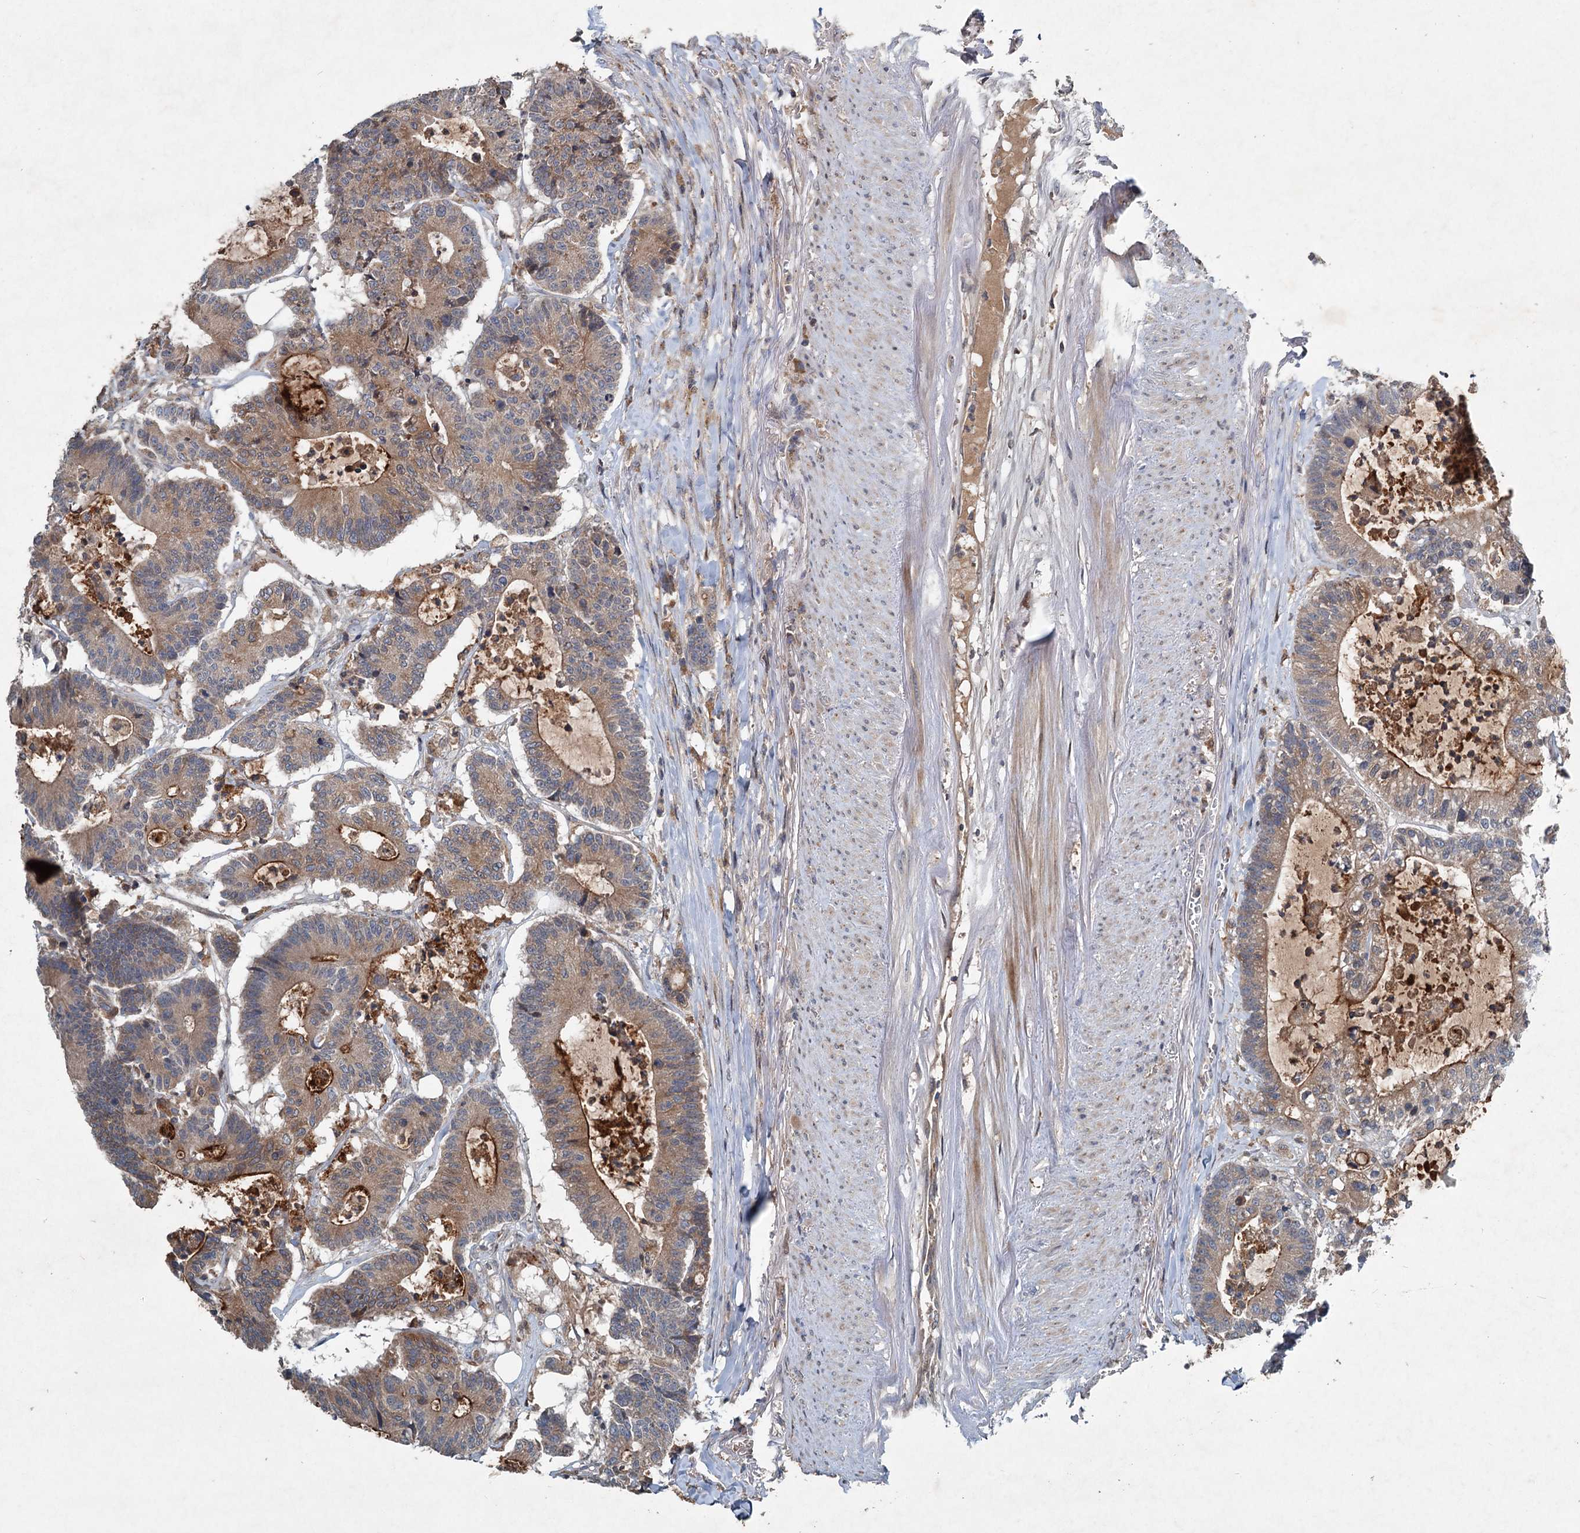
{"staining": {"intensity": "strong", "quantity": "25%-75%", "location": "cytoplasmic/membranous"}, "tissue": "colorectal cancer", "cell_type": "Tumor cells", "image_type": "cancer", "snomed": [{"axis": "morphology", "description": "Adenocarcinoma, NOS"}, {"axis": "topography", "description": "Colon"}], "caption": "A high amount of strong cytoplasmic/membranous expression is appreciated in approximately 25%-75% of tumor cells in colorectal adenocarcinoma tissue.", "gene": "TAPBPL", "patient": {"sex": "female", "age": 84}}